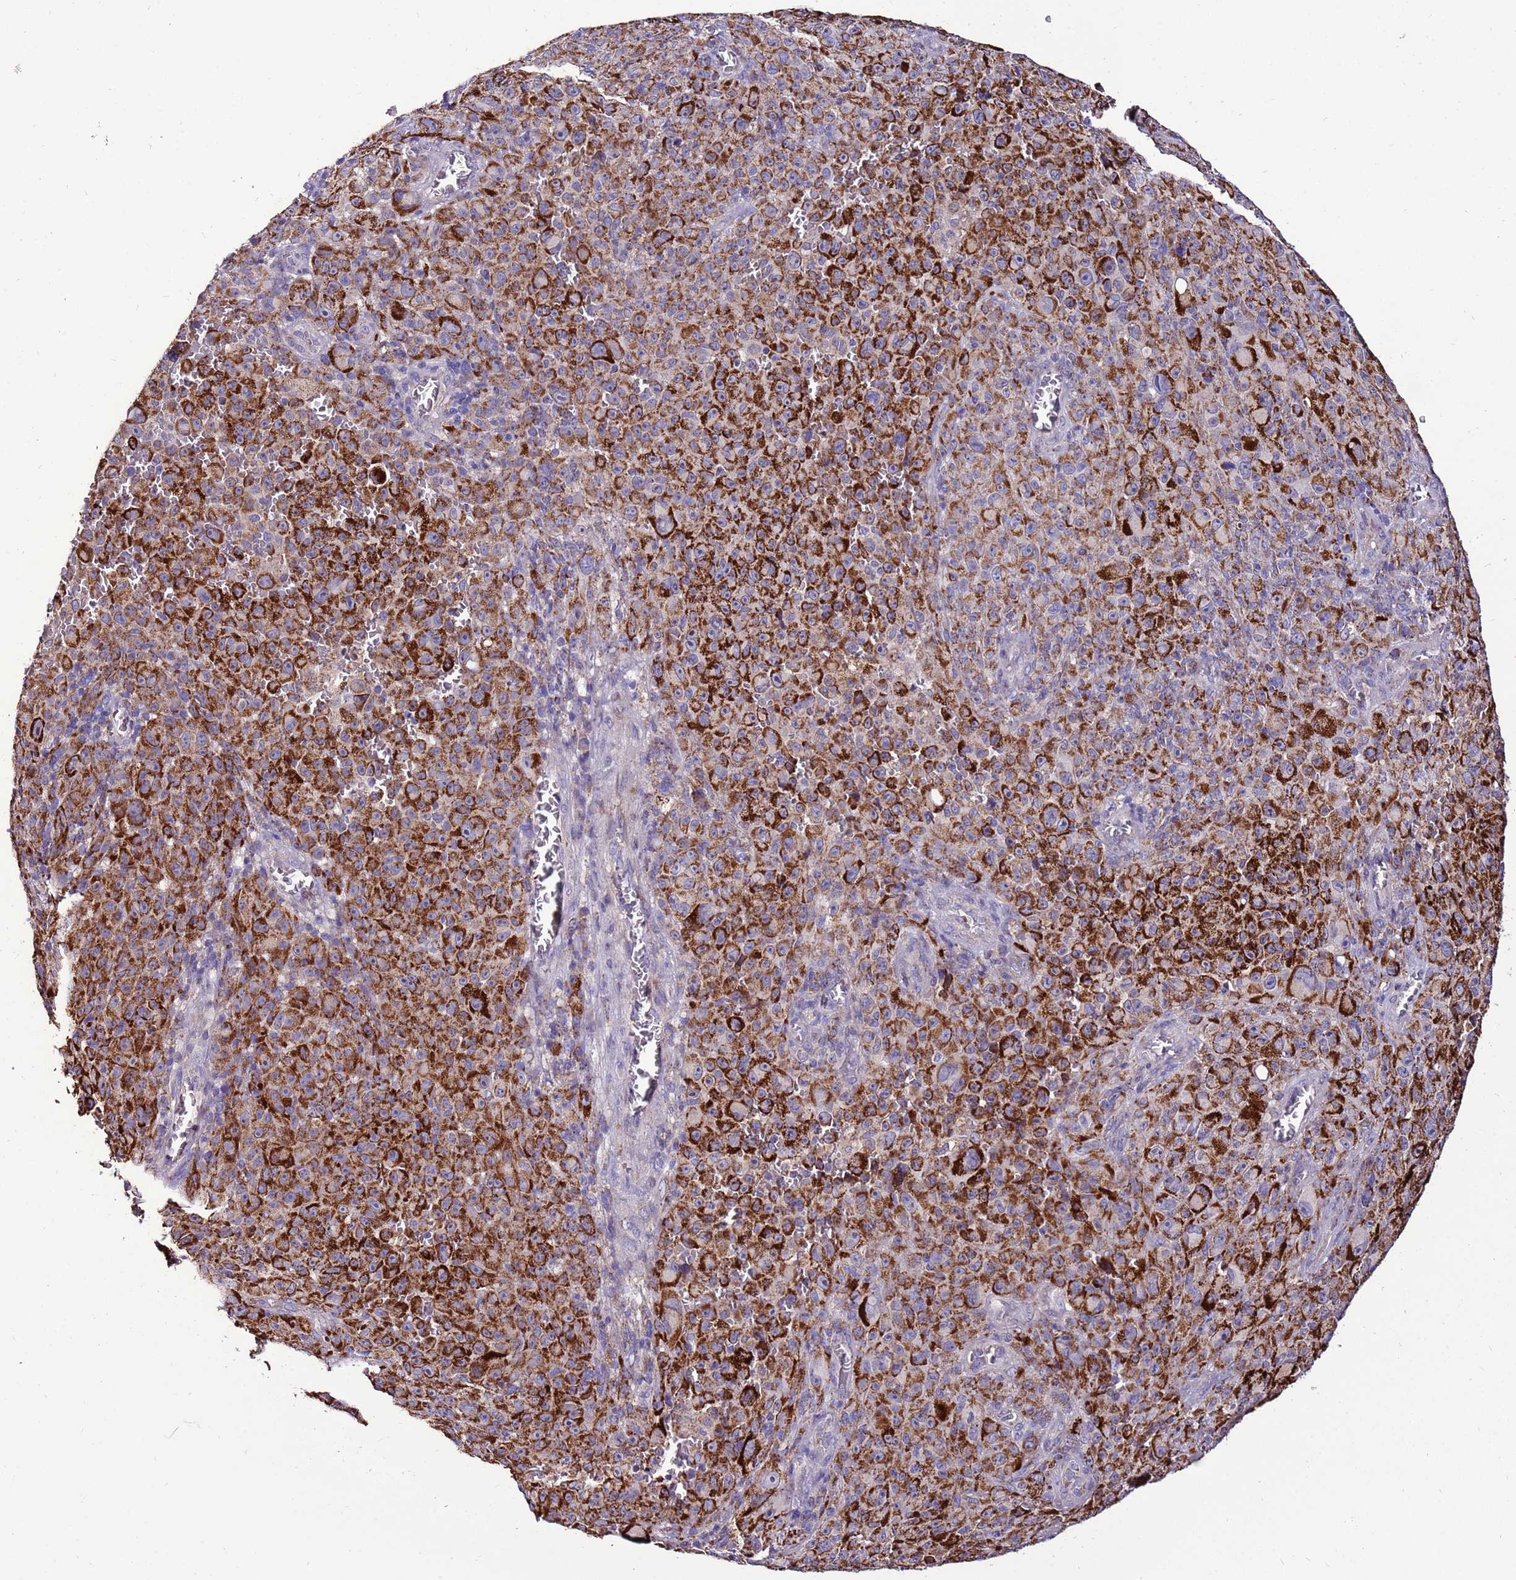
{"staining": {"intensity": "strong", "quantity": ">75%", "location": "cytoplasmic/membranous"}, "tissue": "melanoma", "cell_type": "Tumor cells", "image_type": "cancer", "snomed": [{"axis": "morphology", "description": "Malignant melanoma, NOS"}, {"axis": "topography", "description": "Skin"}], "caption": "An image showing strong cytoplasmic/membranous expression in approximately >75% of tumor cells in malignant melanoma, as visualized by brown immunohistochemical staining.", "gene": "SPSB3", "patient": {"sex": "female", "age": 82}}